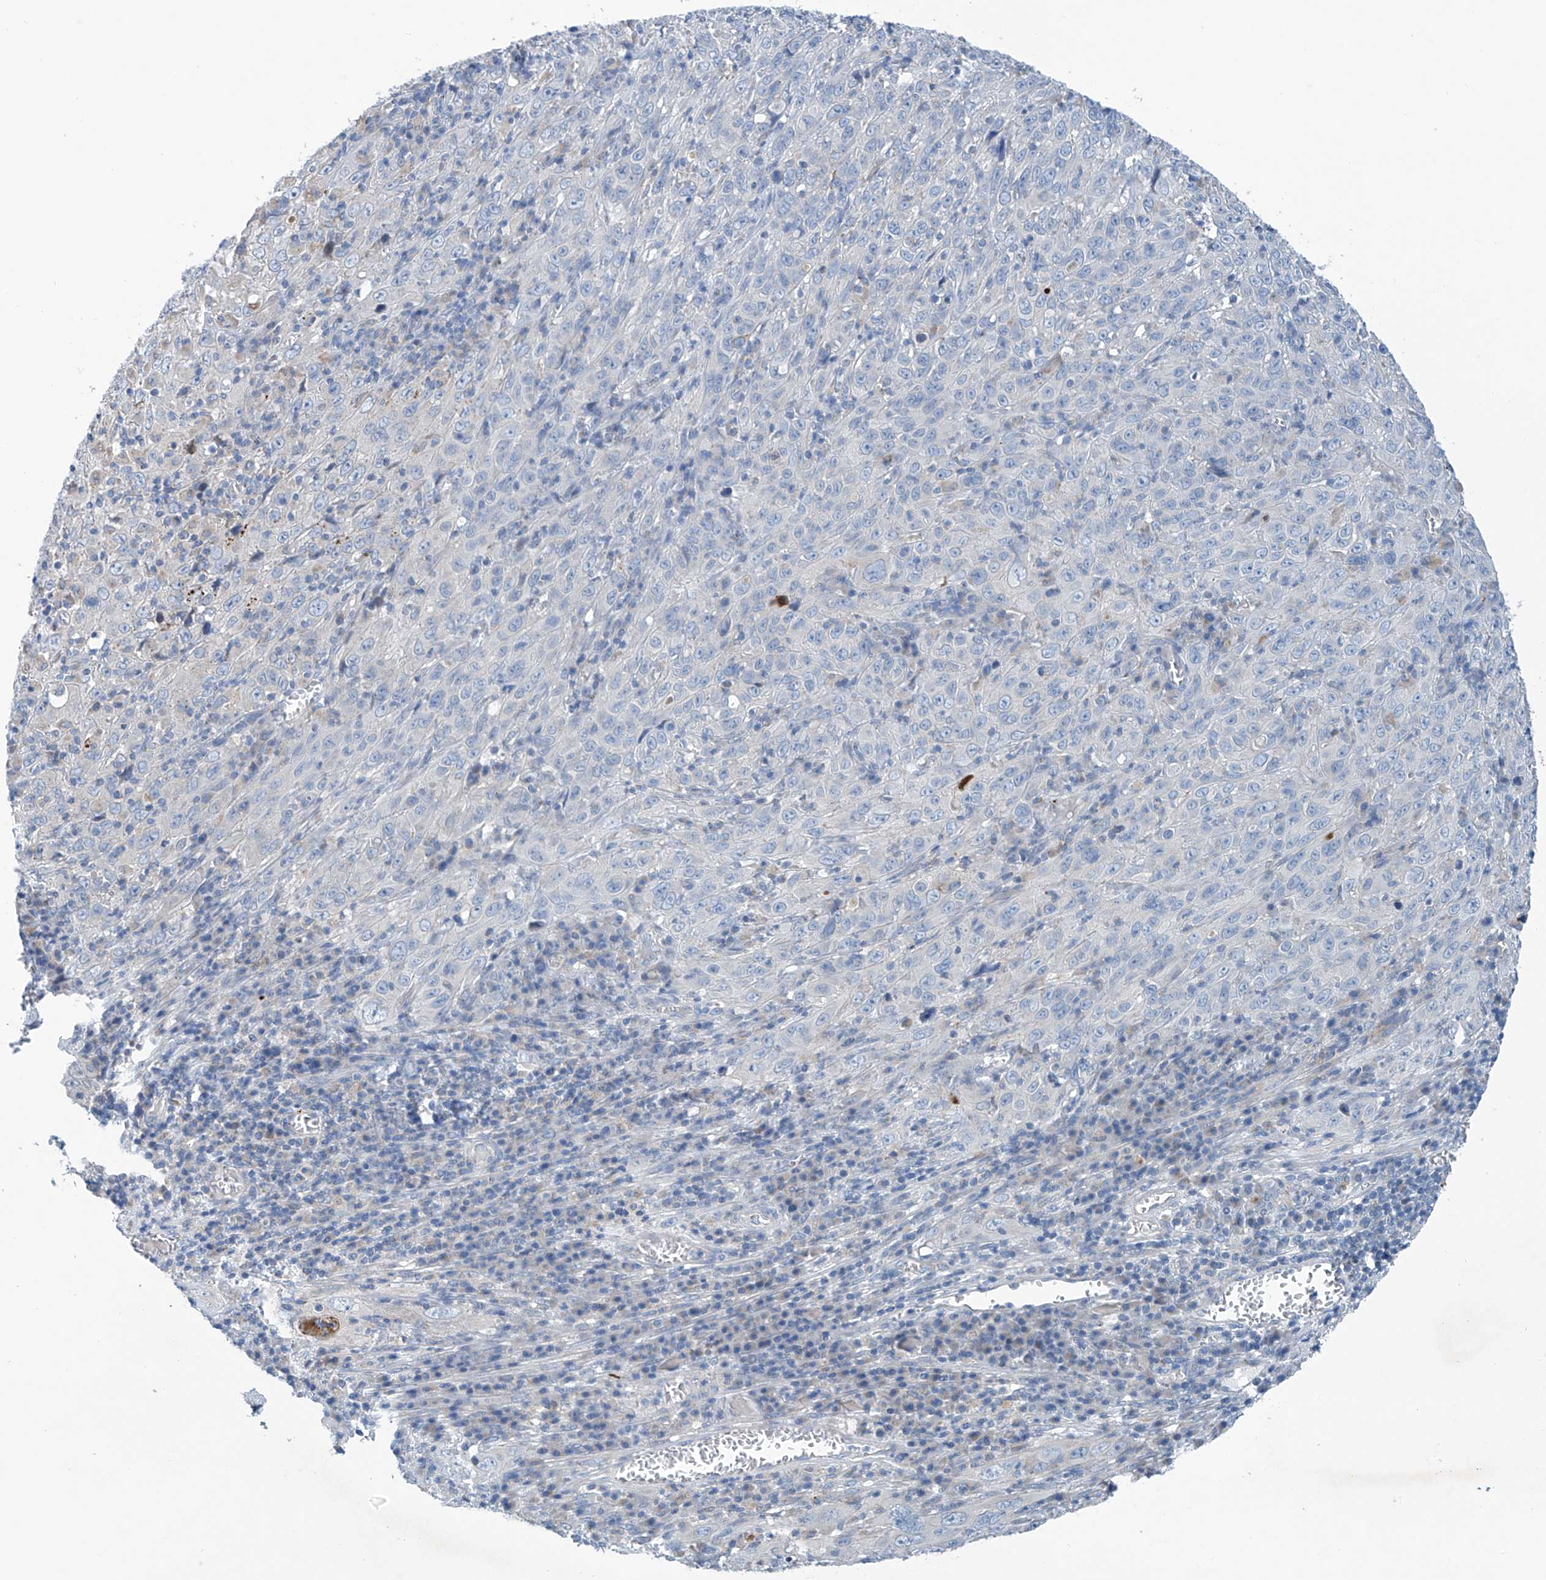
{"staining": {"intensity": "negative", "quantity": "none", "location": "none"}, "tissue": "cervical cancer", "cell_type": "Tumor cells", "image_type": "cancer", "snomed": [{"axis": "morphology", "description": "Squamous cell carcinoma, NOS"}, {"axis": "topography", "description": "Cervix"}], "caption": "High power microscopy photomicrograph of an immunohistochemistry micrograph of cervical cancer (squamous cell carcinoma), revealing no significant staining in tumor cells.", "gene": "CEP85L", "patient": {"sex": "female", "age": 46}}